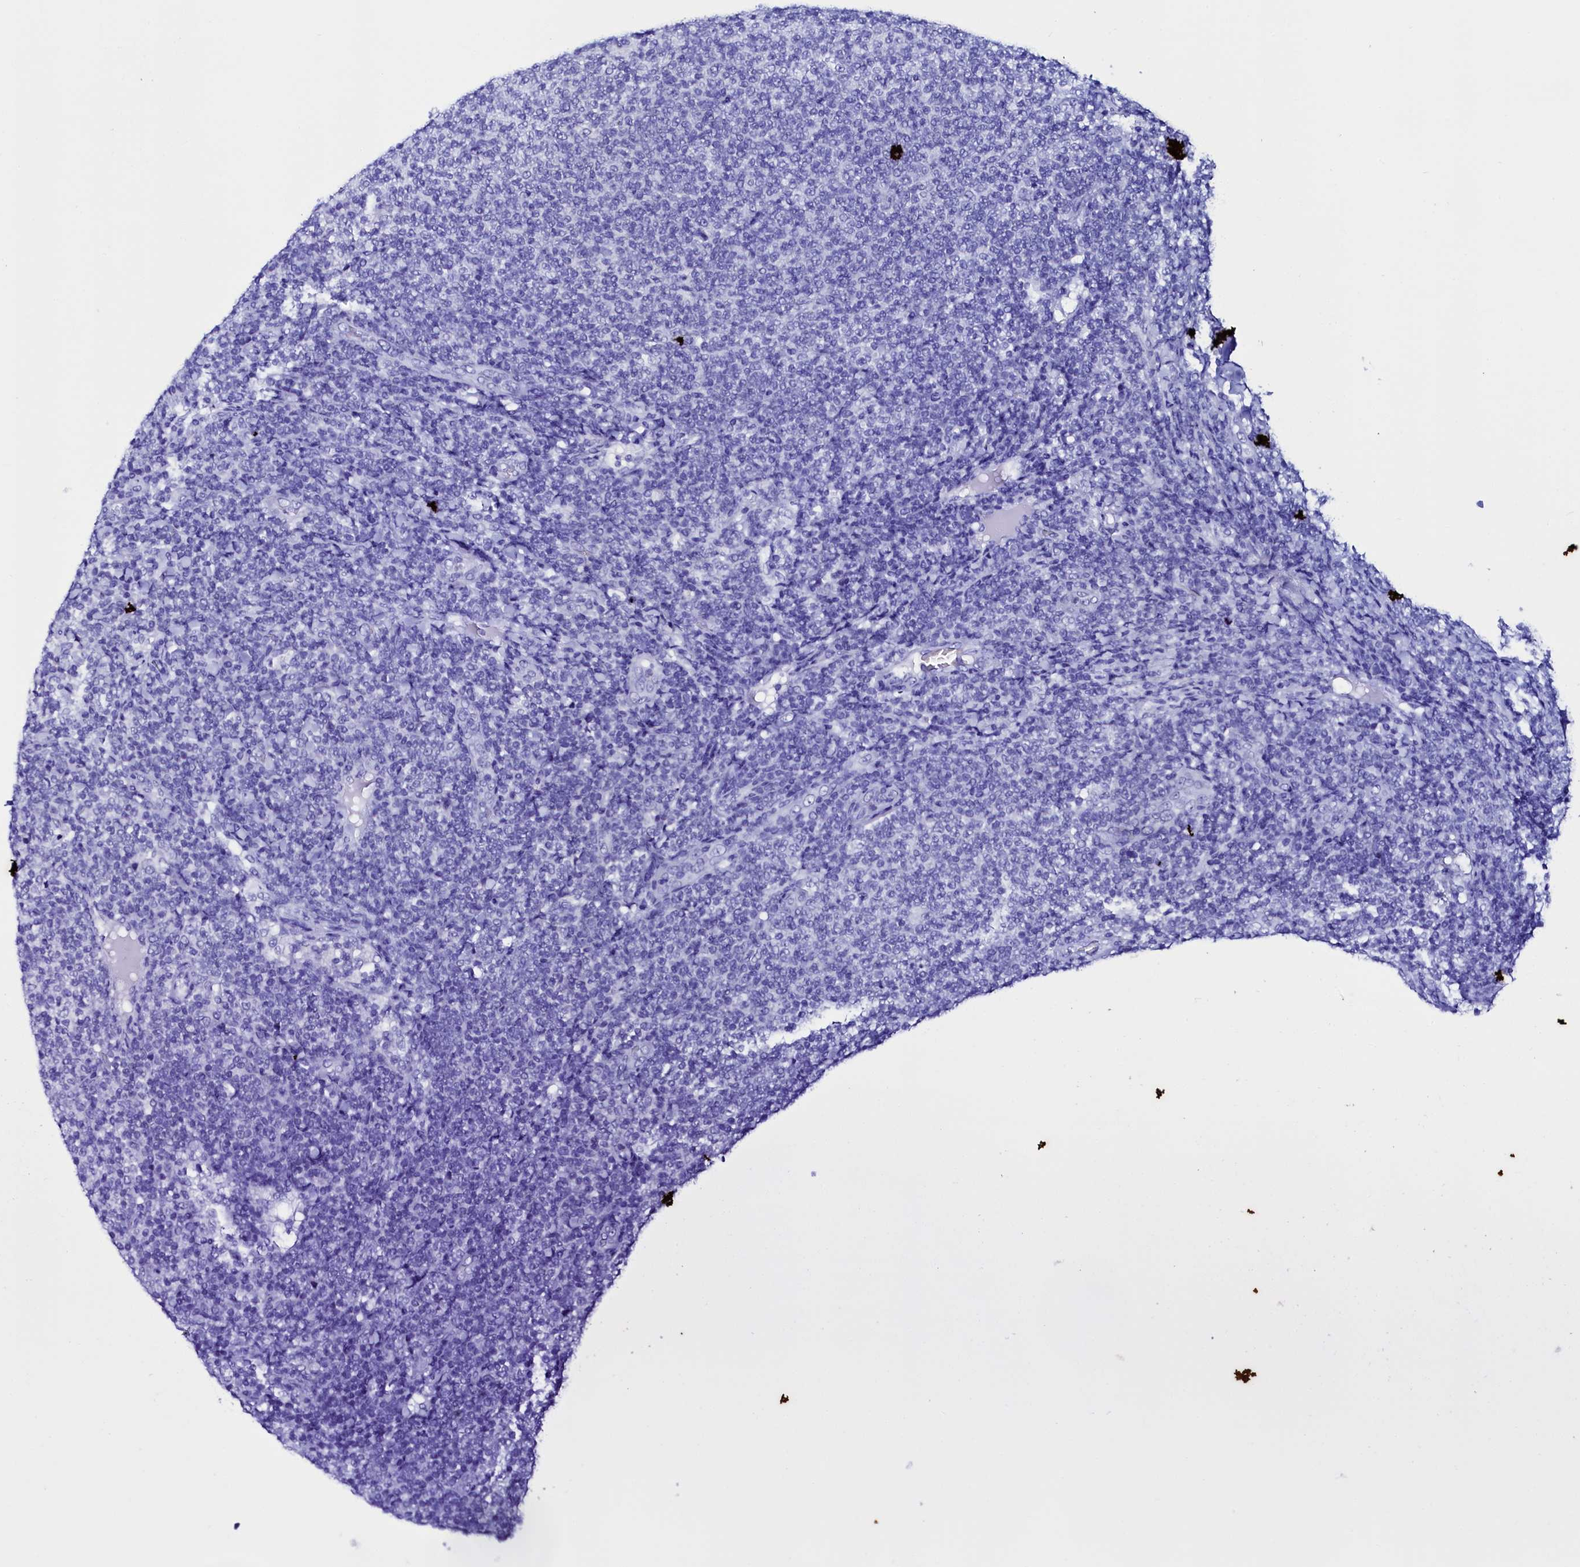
{"staining": {"intensity": "negative", "quantity": "none", "location": "none"}, "tissue": "lymphoma", "cell_type": "Tumor cells", "image_type": "cancer", "snomed": [{"axis": "morphology", "description": "Malignant lymphoma, non-Hodgkin's type, Low grade"}, {"axis": "topography", "description": "Lymph node"}], "caption": "IHC photomicrograph of neoplastic tissue: malignant lymphoma, non-Hodgkin's type (low-grade) stained with DAB exhibits no significant protein staining in tumor cells.", "gene": "HAND1", "patient": {"sex": "male", "age": 66}}